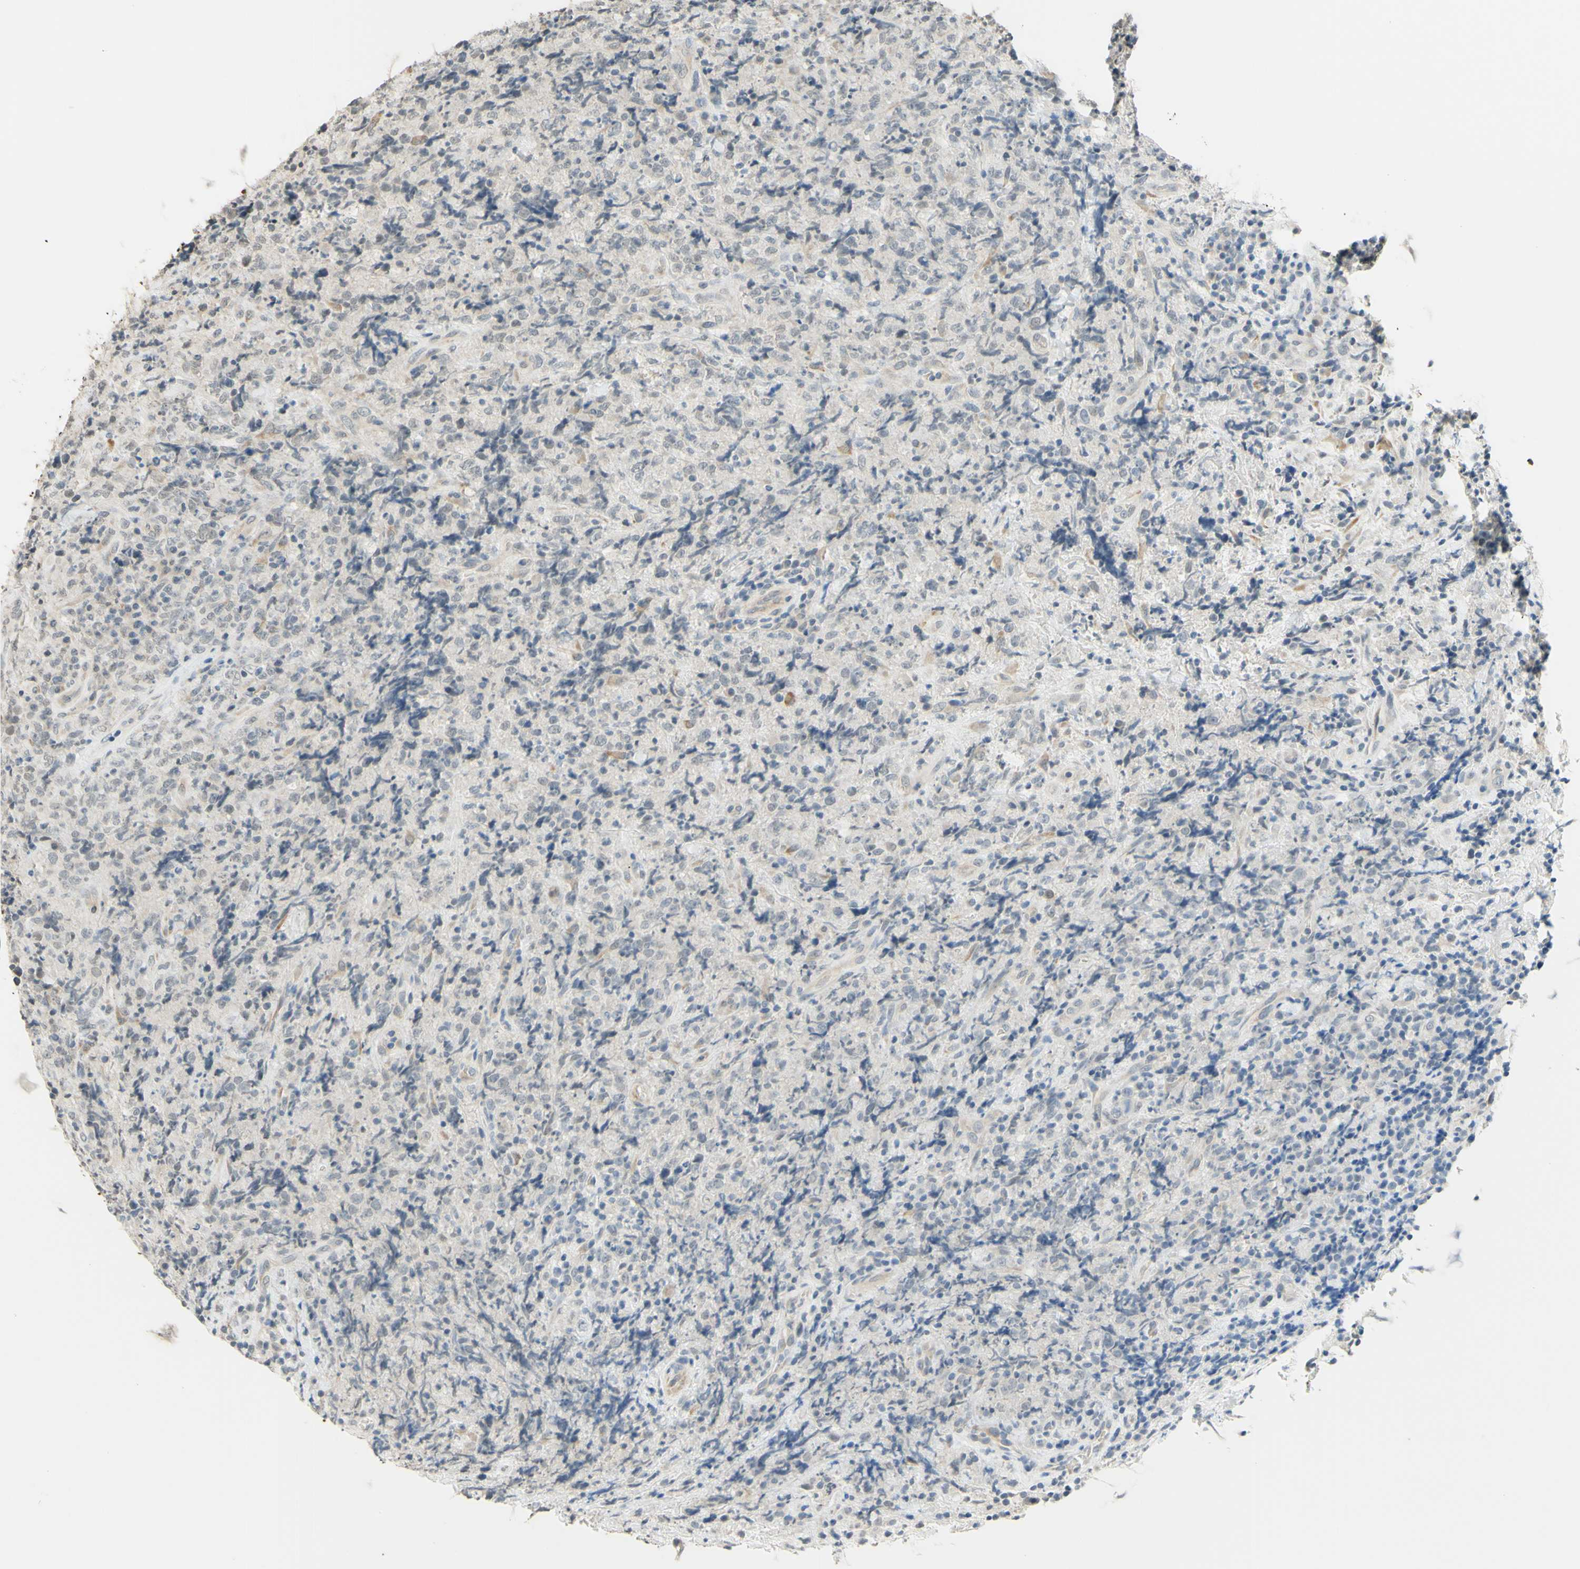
{"staining": {"intensity": "weak", "quantity": "<25%", "location": "cytoplasmic/membranous"}, "tissue": "lymphoma", "cell_type": "Tumor cells", "image_type": "cancer", "snomed": [{"axis": "morphology", "description": "Malignant lymphoma, non-Hodgkin's type, High grade"}, {"axis": "topography", "description": "Tonsil"}], "caption": "High magnification brightfield microscopy of malignant lymphoma, non-Hodgkin's type (high-grade) stained with DAB (brown) and counterstained with hematoxylin (blue): tumor cells show no significant expression.", "gene": "MAG", "patient": {"sex": "female", "age": 36}}